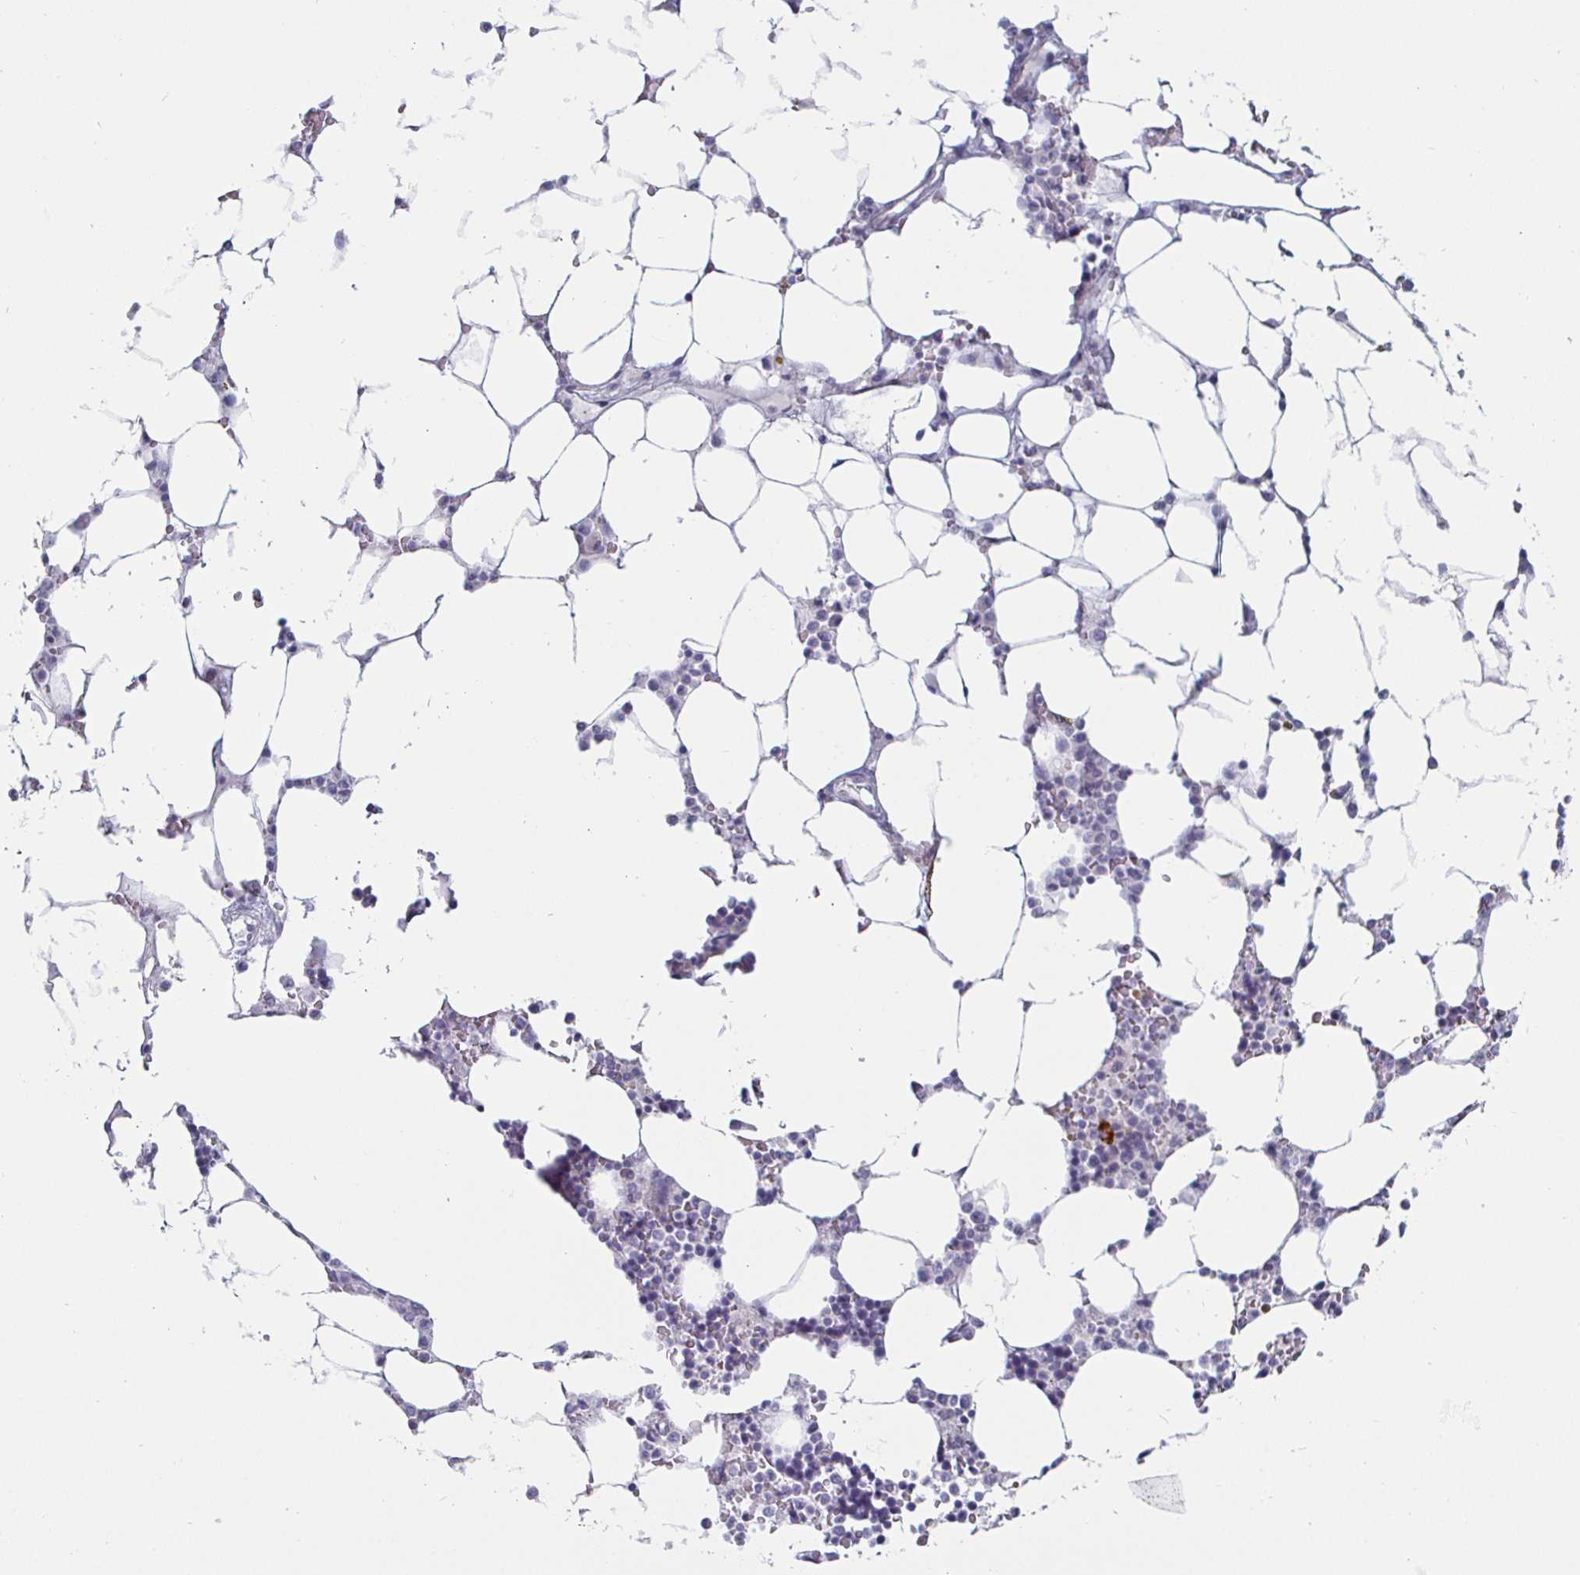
{"staining": {"intensity": "negative", "quantity": "none", "location": "none"}, "tissue": "bone marrow", "cell_type": "Hematopoietic cells", "image_type": "normal", "snomed": [{"axis": "morphology", "description": "Normal tissue, NOS"}, {"axis": "topography", "description": "Bone marrow"}], "caption": "An image of human bone marrow is negative for staining in hematopoietic cells. Brightfield microscopy of immunohistochemistry stained with DAB (brown) and hematoxylin (blue), captured at high magnification.", "gene": "DMRTB1", "patient": {"sex": "male", "age": 64}}